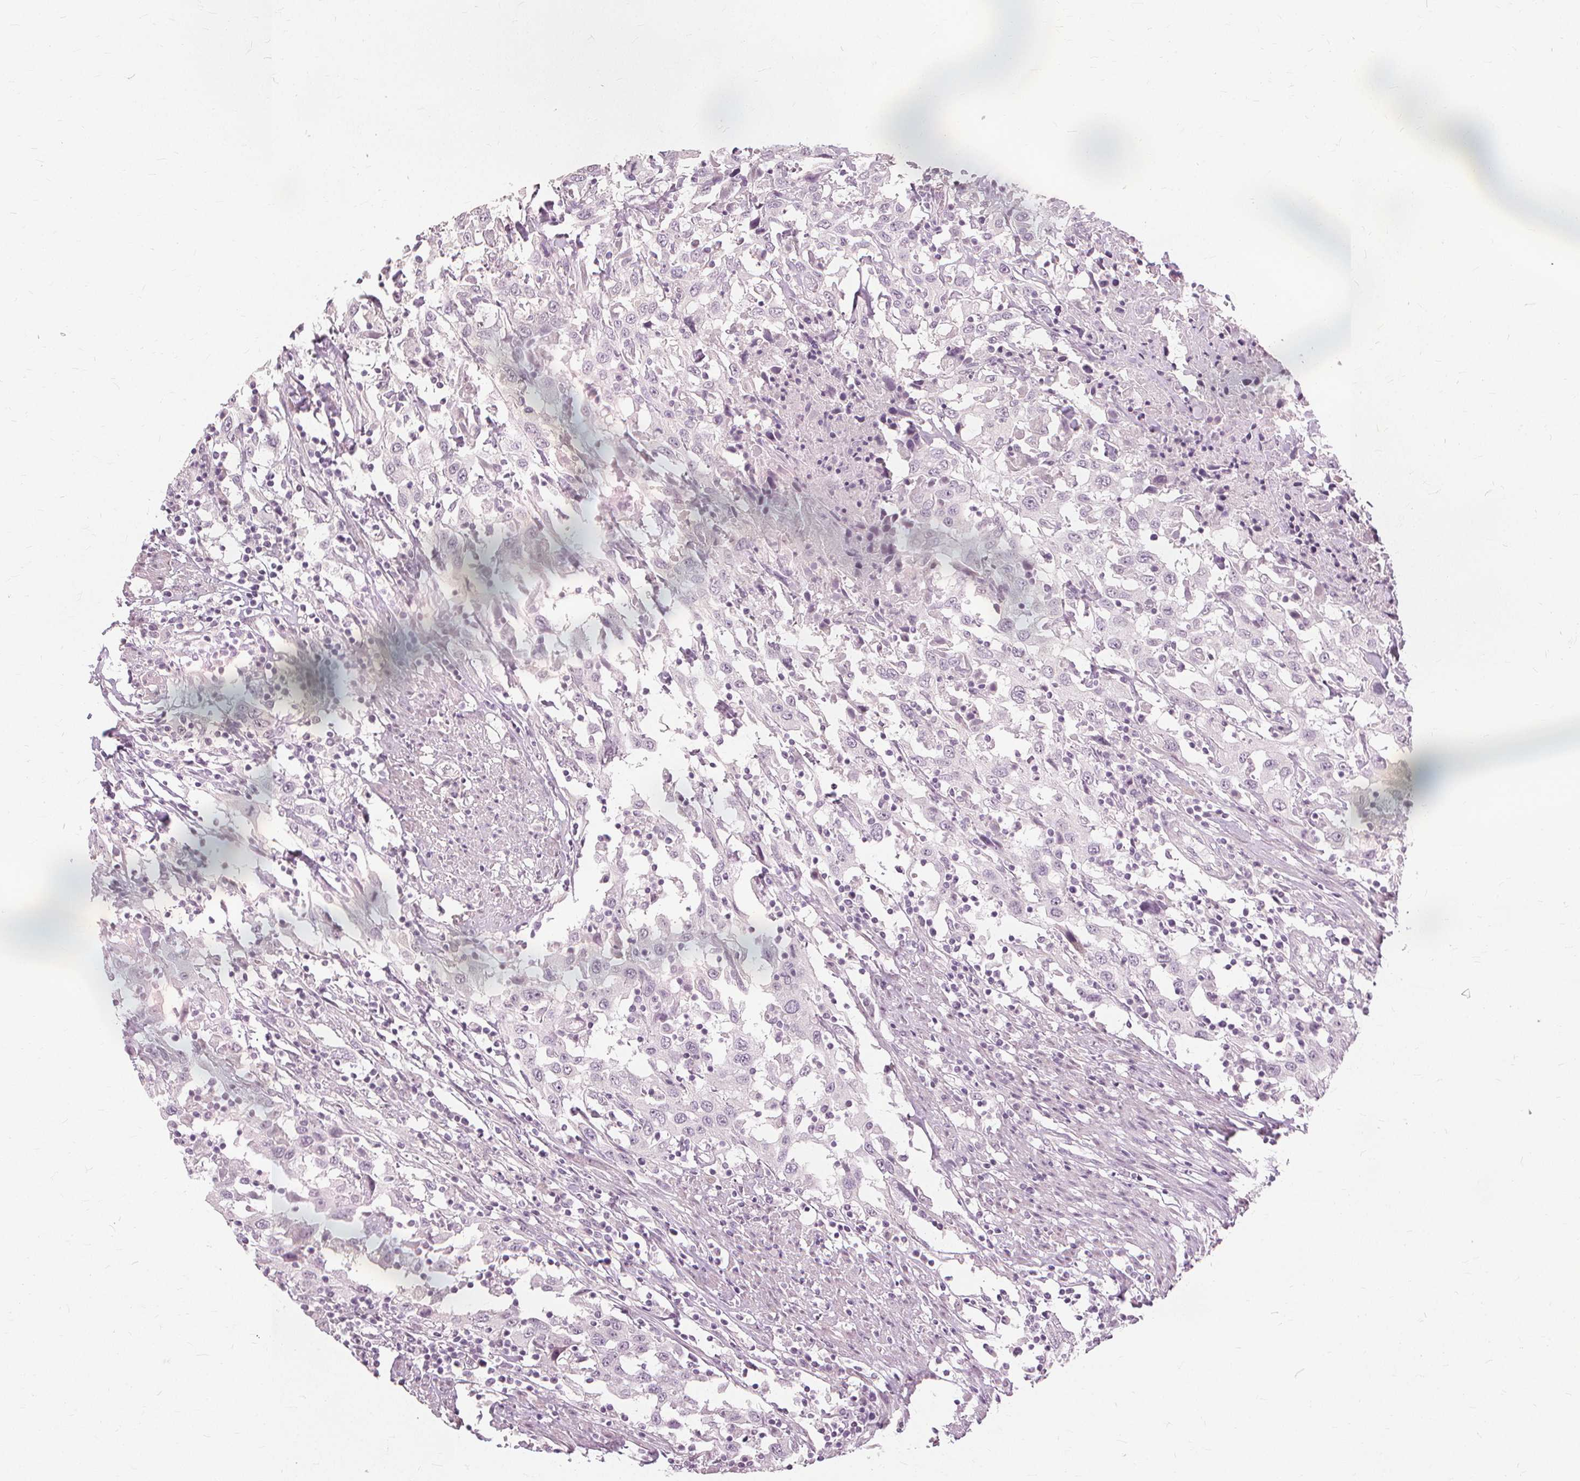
{"staining": {"intensity": "negative", "quantity": "none", "location": "none"}, "tissue": "urothelial cancer", "cell_type": "Tumor cells", "image_type": "cancer", "snomed": [{"axis": "morphology", "description": "Urothelial carcinoma, High grade"}, {"axis": "topography", "description": "Urinary bladder"}], "caption": "This is an immunohistochemistry (IHC) histopathology image of urothelial carcinoma (high-grade). There is no positivity in tumor cells.", "gene": "SFTPD", "patient": {"sex": "male", "age": 61}}